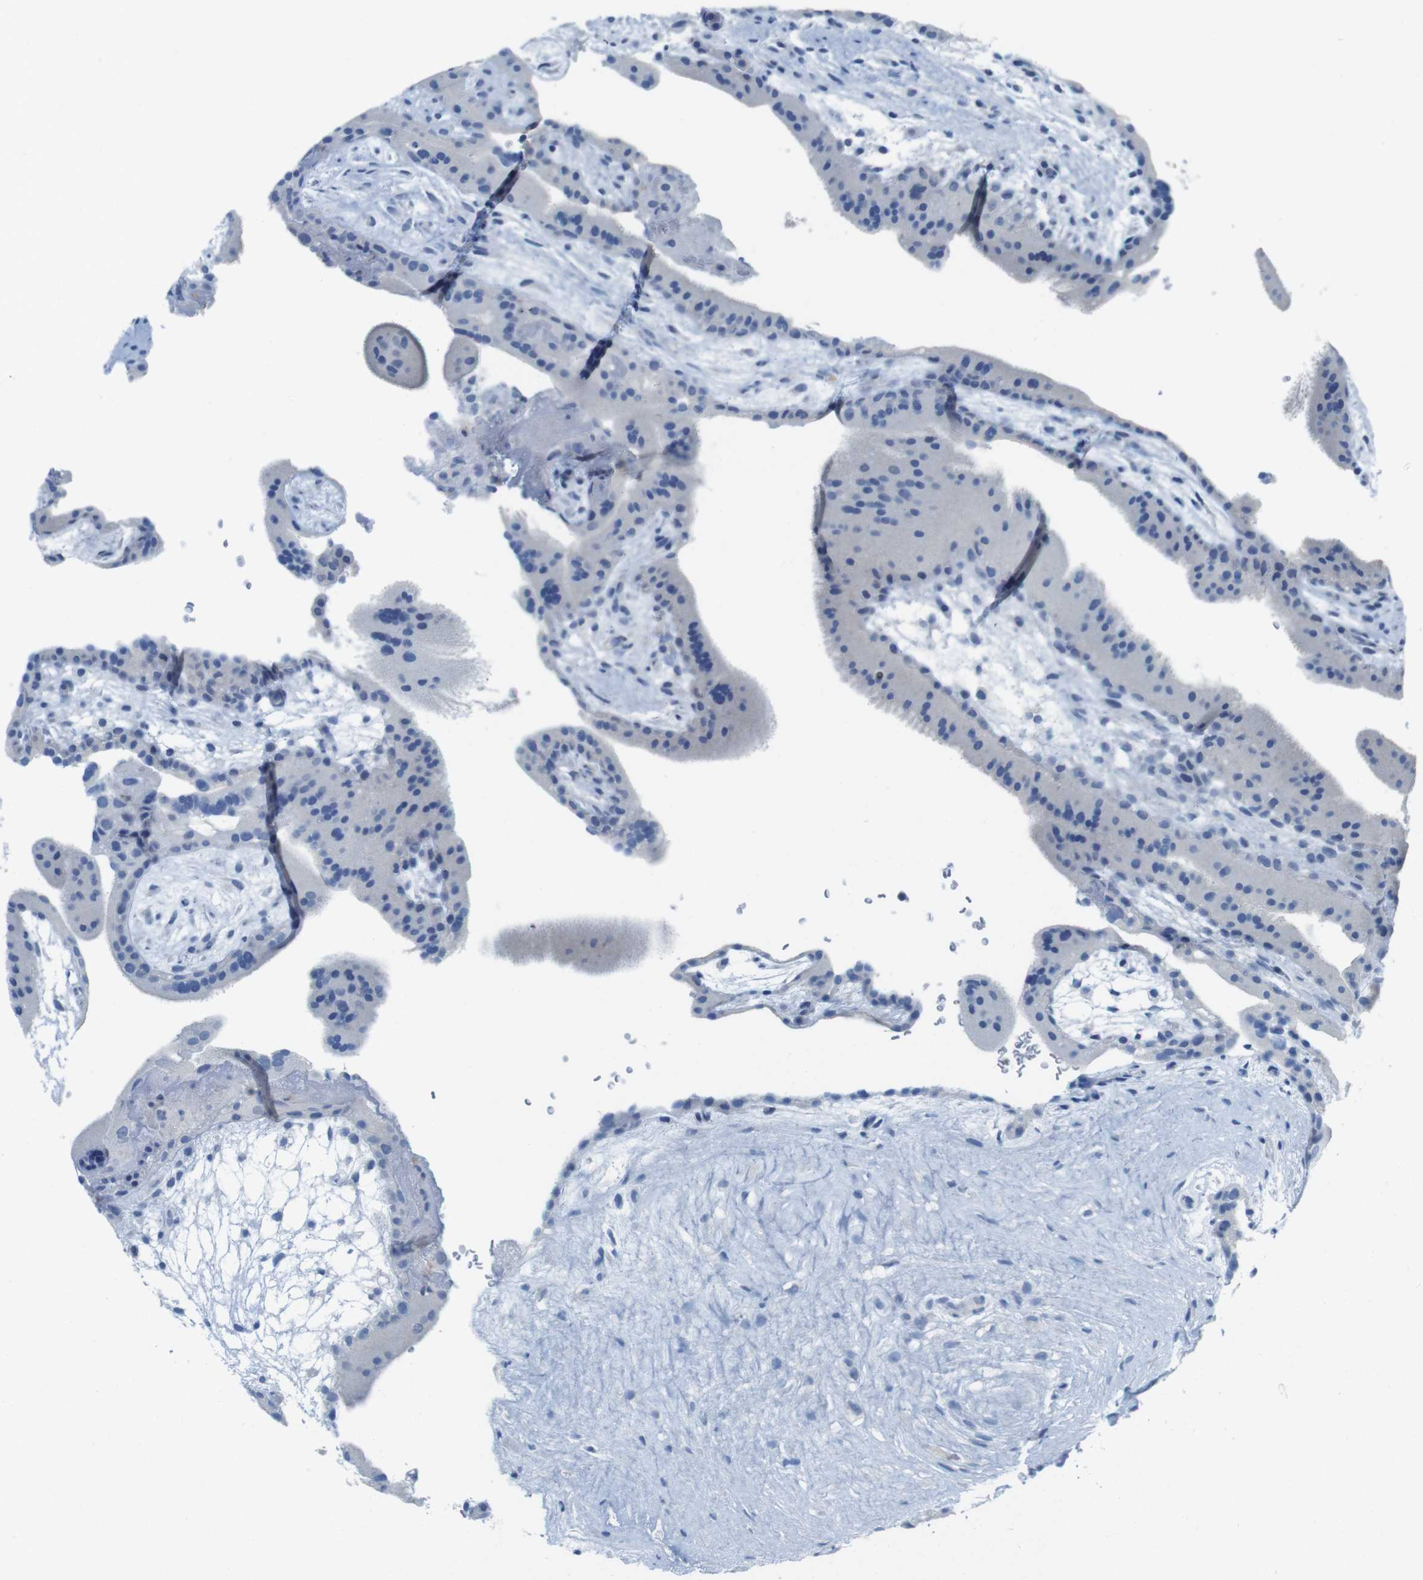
{"staining": {"intensity": "negative", "quantity": "none", "location": "none"}, "tissue": "placenta", "cell_type": "Trophoblastic cells", "image_type": "normal", "snomed": [{"axis": "morphology", "description": "Normal tissue, NOS"}, {"axis": "topography", "description": "Placenta"}], "caption": "This image is of benign placenta stained with immunohistochemistry to label a protein in brown with the nuclei are counter-stained blue. There is no positivity in trophoblastic cells. The staining was performed using DAB (3,3'-diaminobenzidine) to visualize the protein expression in brown, while the nuclei were stained in blue with hematoxylin (Magnification: 20x).", "gene": "CD5", "patient": {"sex": "female", "age": 19}}